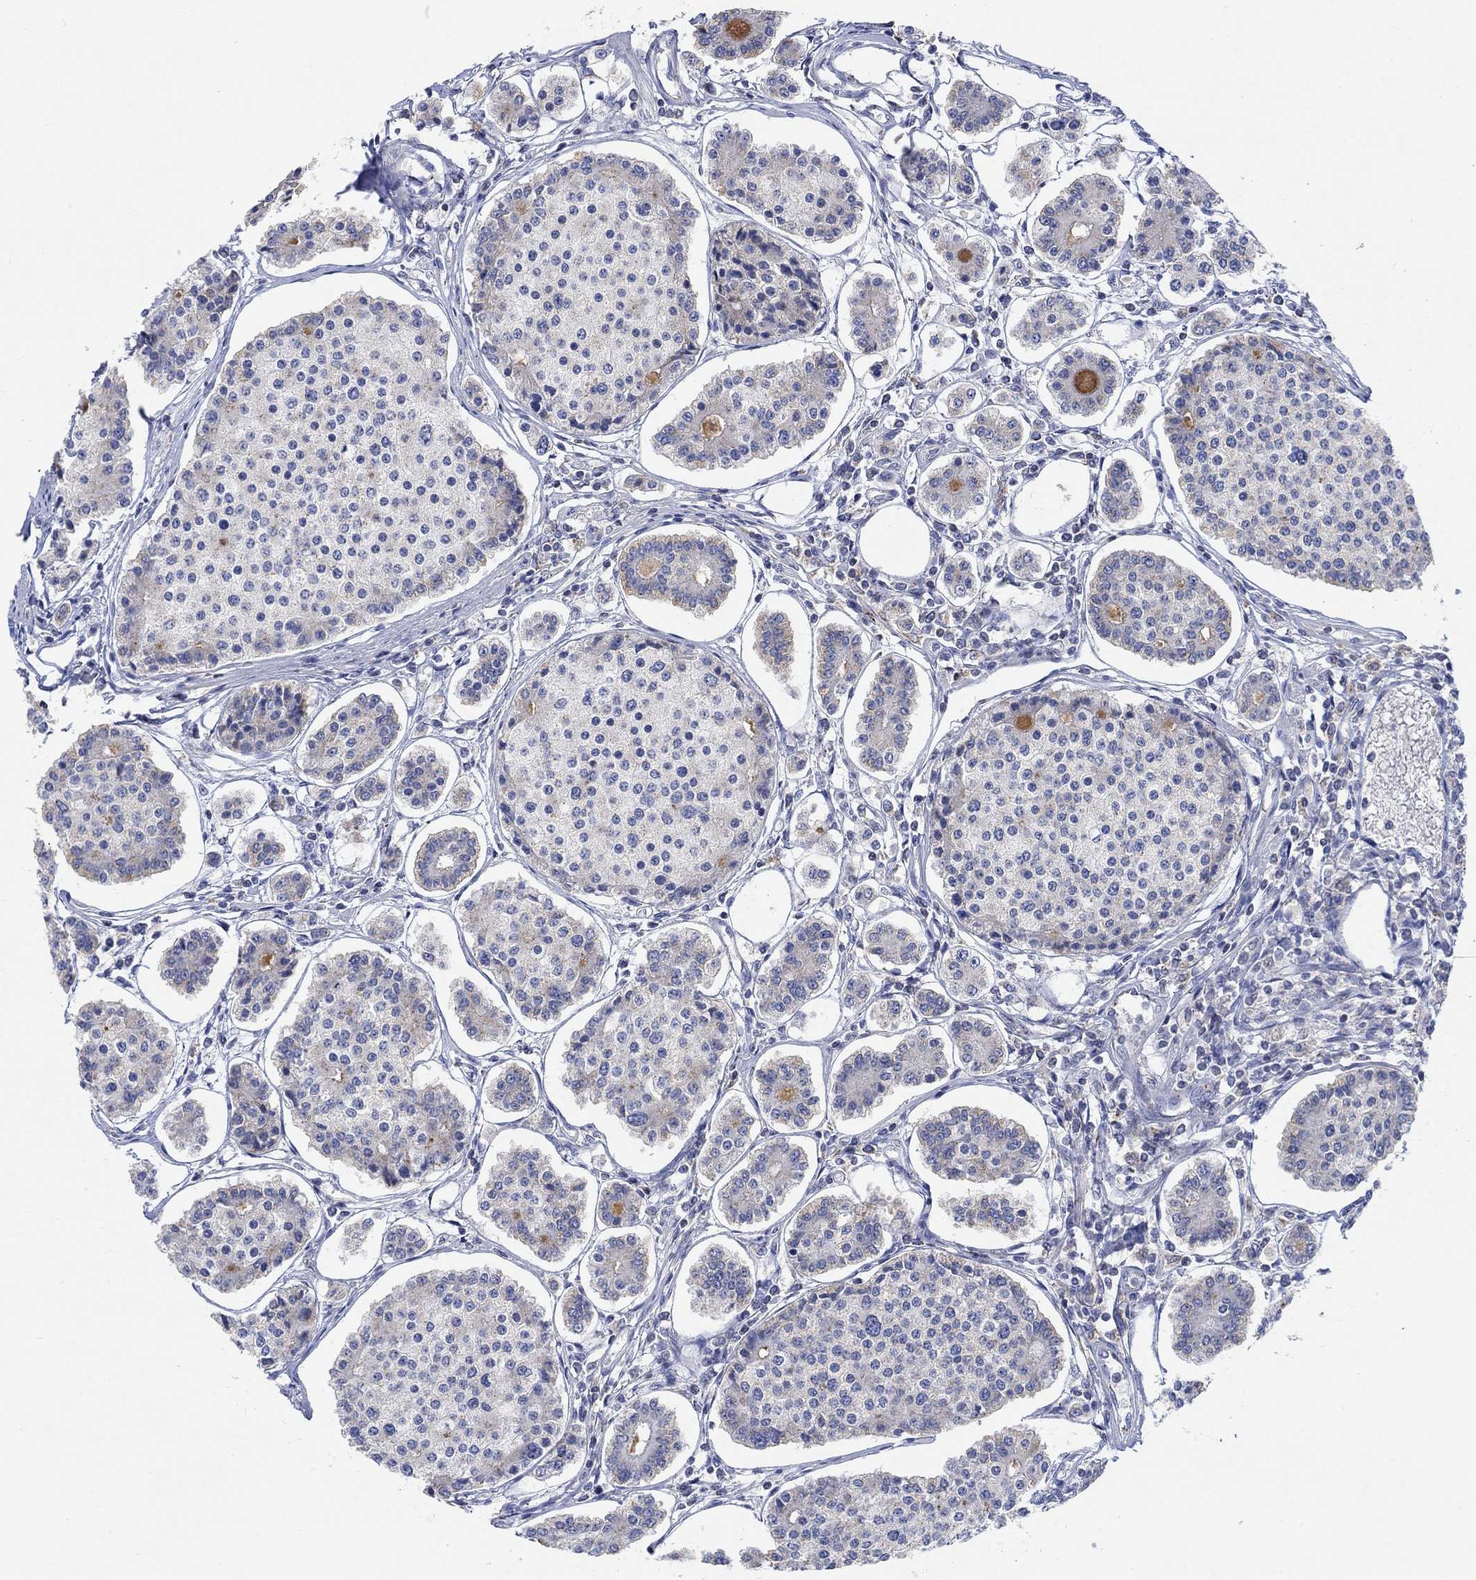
{"staining": {"intensity": "negative", "quantity": "none", "location": "none"}, "tissue": "carcinoid", "cell_type": "Tumor cells", "image_type": "cancer", "snomed": [{"axis": "morphology", "description": "Carcinoid, malignant, NOS"}, {"axis": "topography", "description": "Small intestine"}], "caption": "The histopathology image reveals no staining of tumor cells in carcinoid.", "gene": "NAV3", "patient": {"sex": "female", "age": 65}}